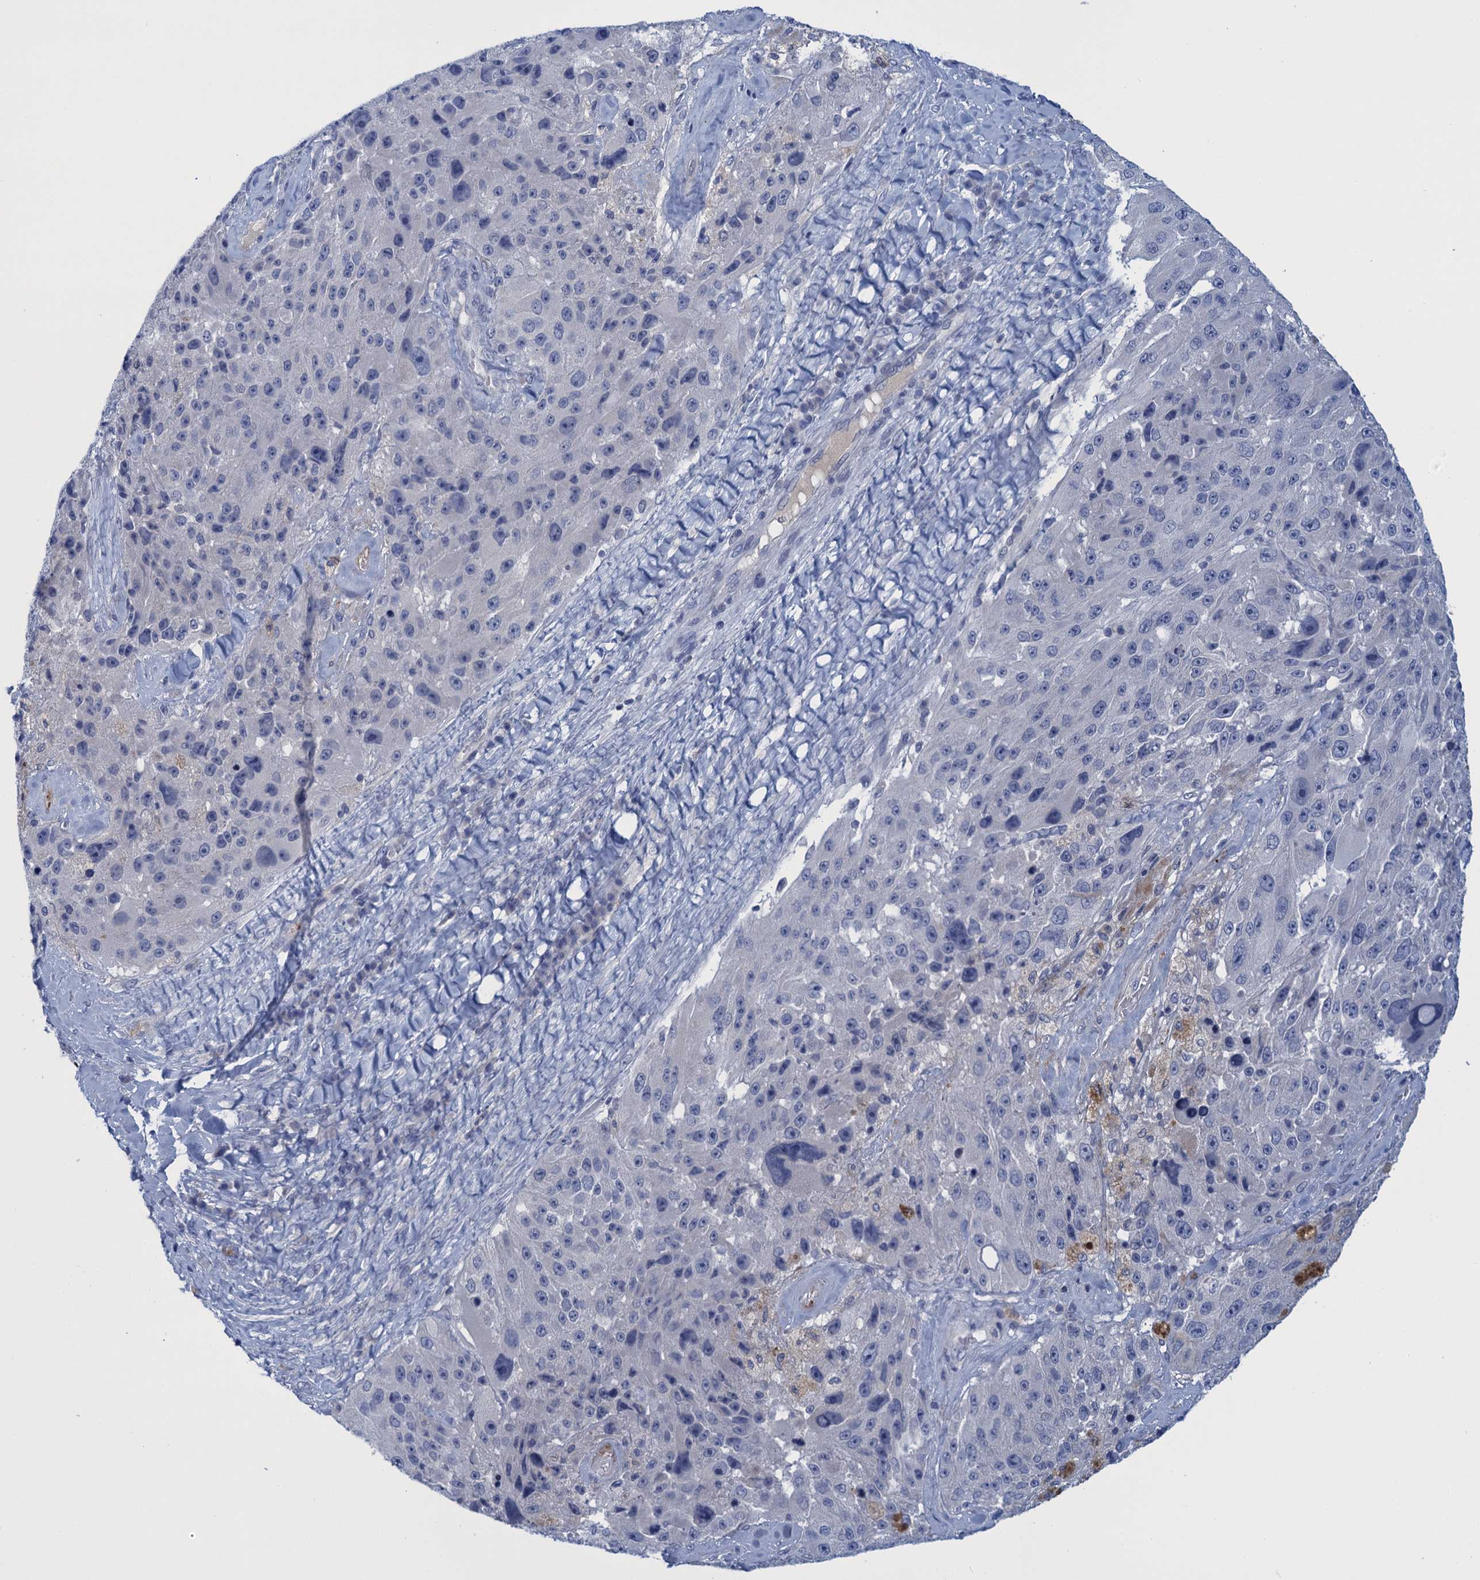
{"staining": {"intensity": "negative", "quantity": "none", "location": "none"}, "tissue": "melanoma", "cell_type": "Tumor cells", "image_type": "cancer", "snomed": [{"axis": "morphology", "description": "Malignant melanoma, Metastatic site"}, {"axis": "topography", "description": "Lymph node"}], "caption": "High magnification brightfield microscopy of melanoma stained with DAB (3,3'-diaminobenzidine) (brown) and counterstained with hematoxylin (blue): tumor cells show no significant expression. The staining is performed using DAB brown chromogen with nuclei counter-stained in using hematoxylin.", "gene": "SCEL", "patient": {"sex": "male", "age": 62}}